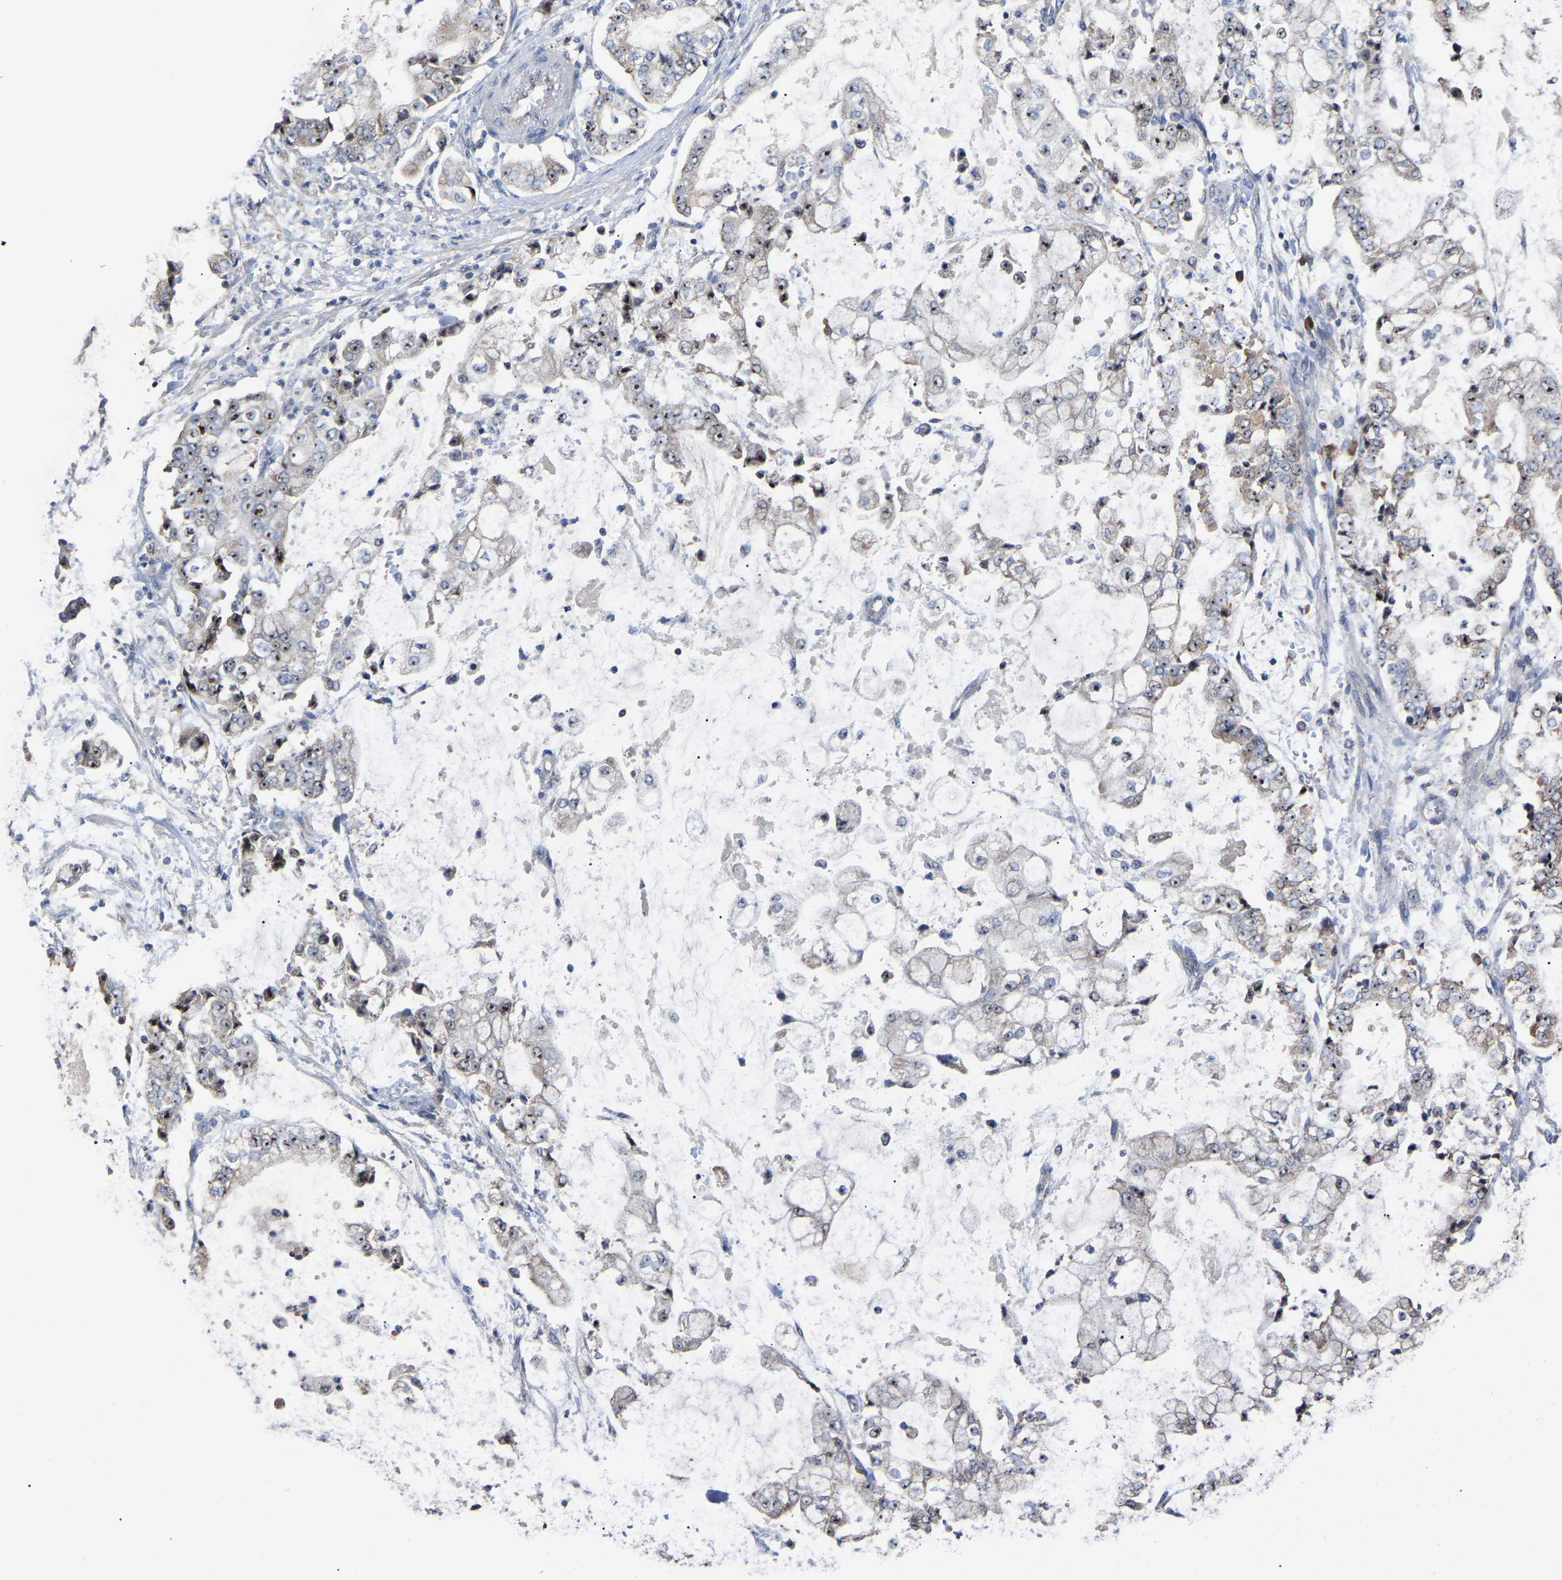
{"staining": {"intensity": "moderate", "quantity": ">75%", "location": "nuclear"}, "tissue": "stomach cancer", "cell_type": "Tumor cells", "image_type": "cancer", "snomed": [{"axis": "morphology", "description": "Adenocarcinoma, NOS"}, {"axis": "topography", "description": "Stomach"}], "caption": "Protein staining of stomach cancer tissue demonstrates moderate nuclear positivity in approximately >75% of tumor cells.", "gene": "NOP53", "patient": {"sex": "male", "age": 76}}